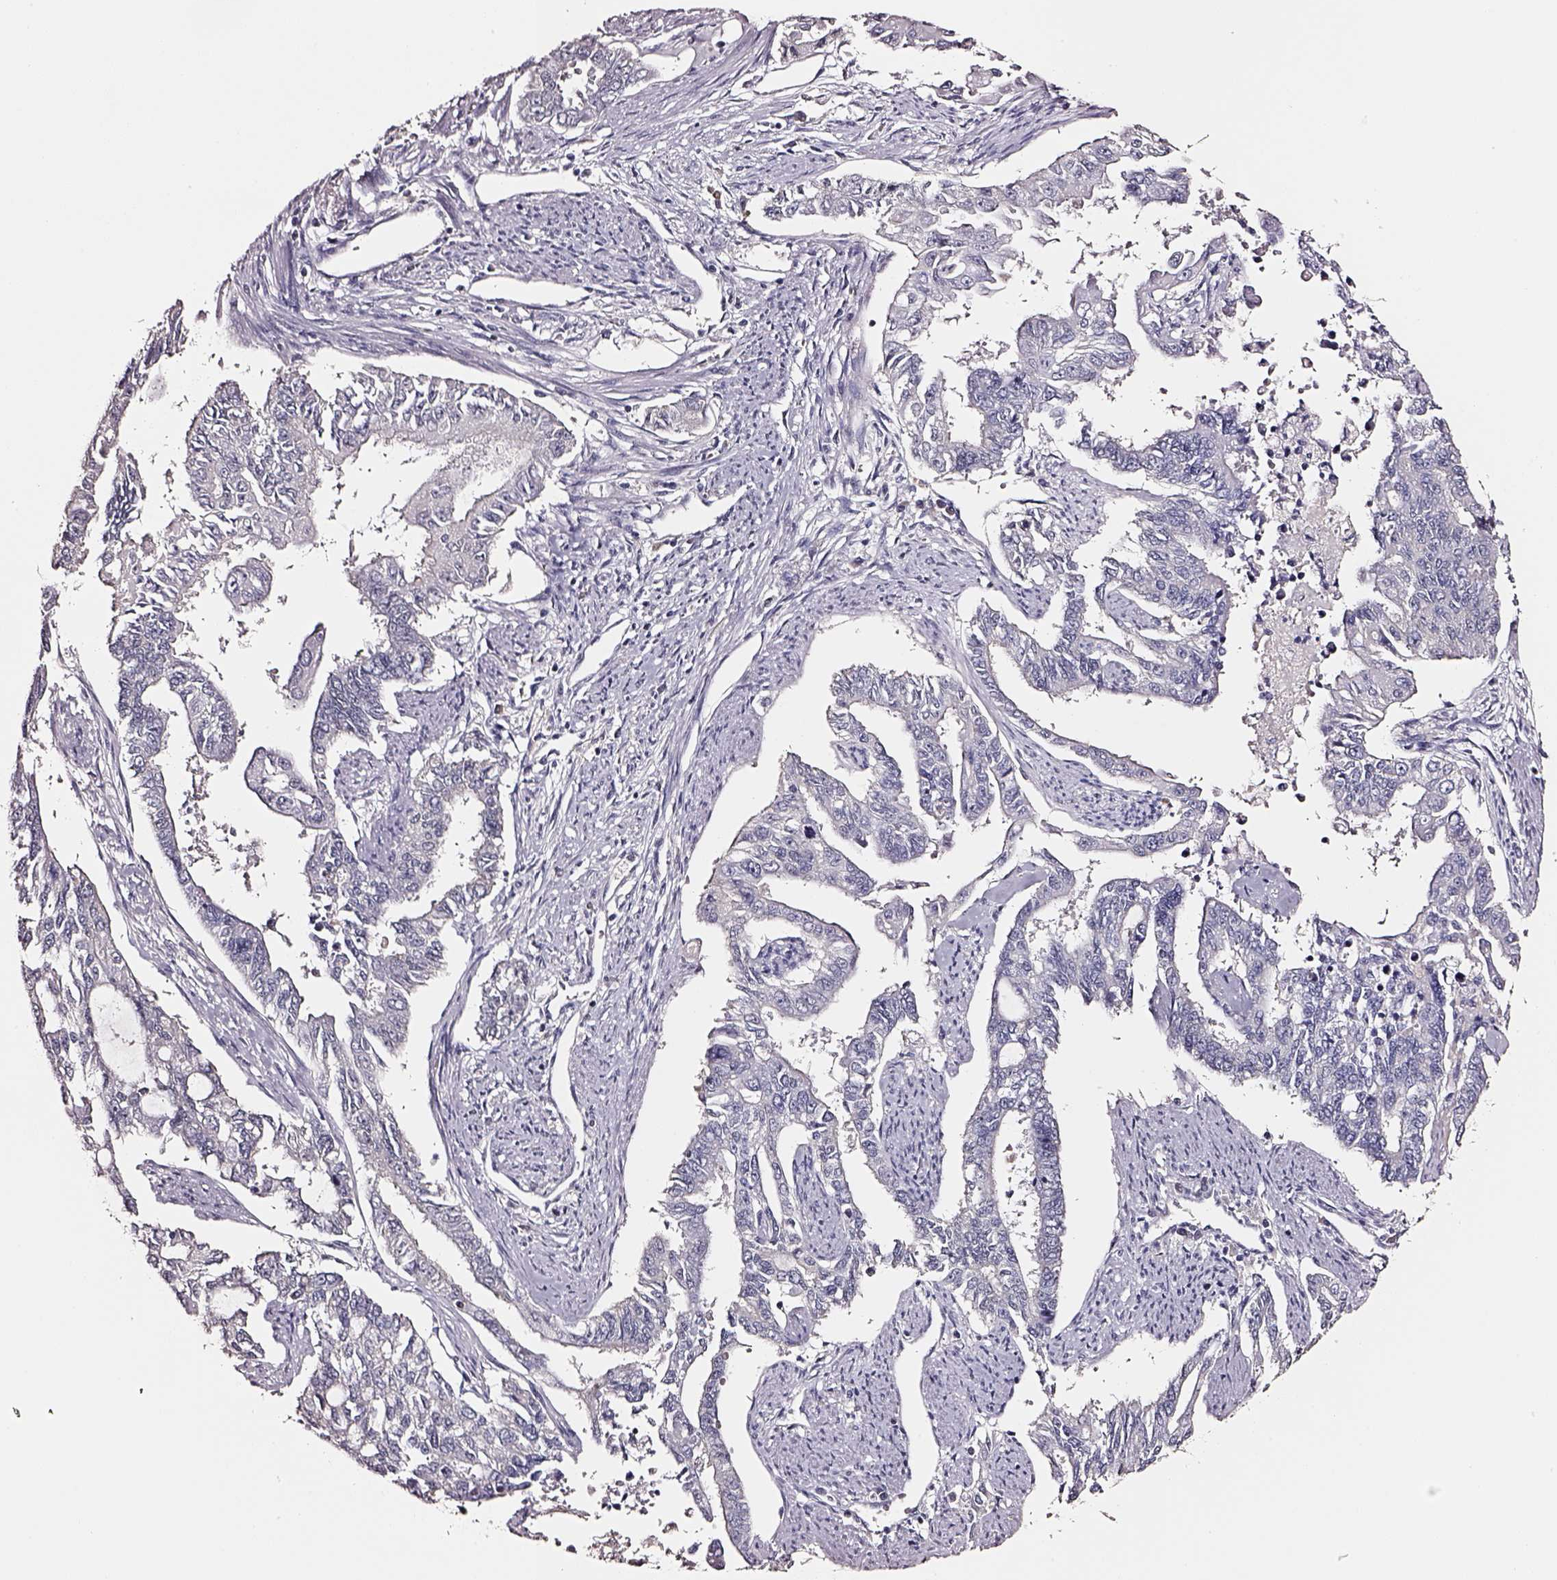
{"staining": {"intensity": "negative", "quantity": "none", "location": "none"}, "tissue": "endometrial cancer", "cell_type": "Tumor cells", "image_type": "cancer", "snomed": [{"axis": "morphology", "description": "Adenocarcinoma, NOS"}, {"axis": "topography", "description": "Uterus"}], "caption": "Histopathology image shows no protein positivity in tumor cells of endometrial adenocarcinoma tissue.", "gene": "SMIM17", "patient": {"sex": "female", "age": 59}}